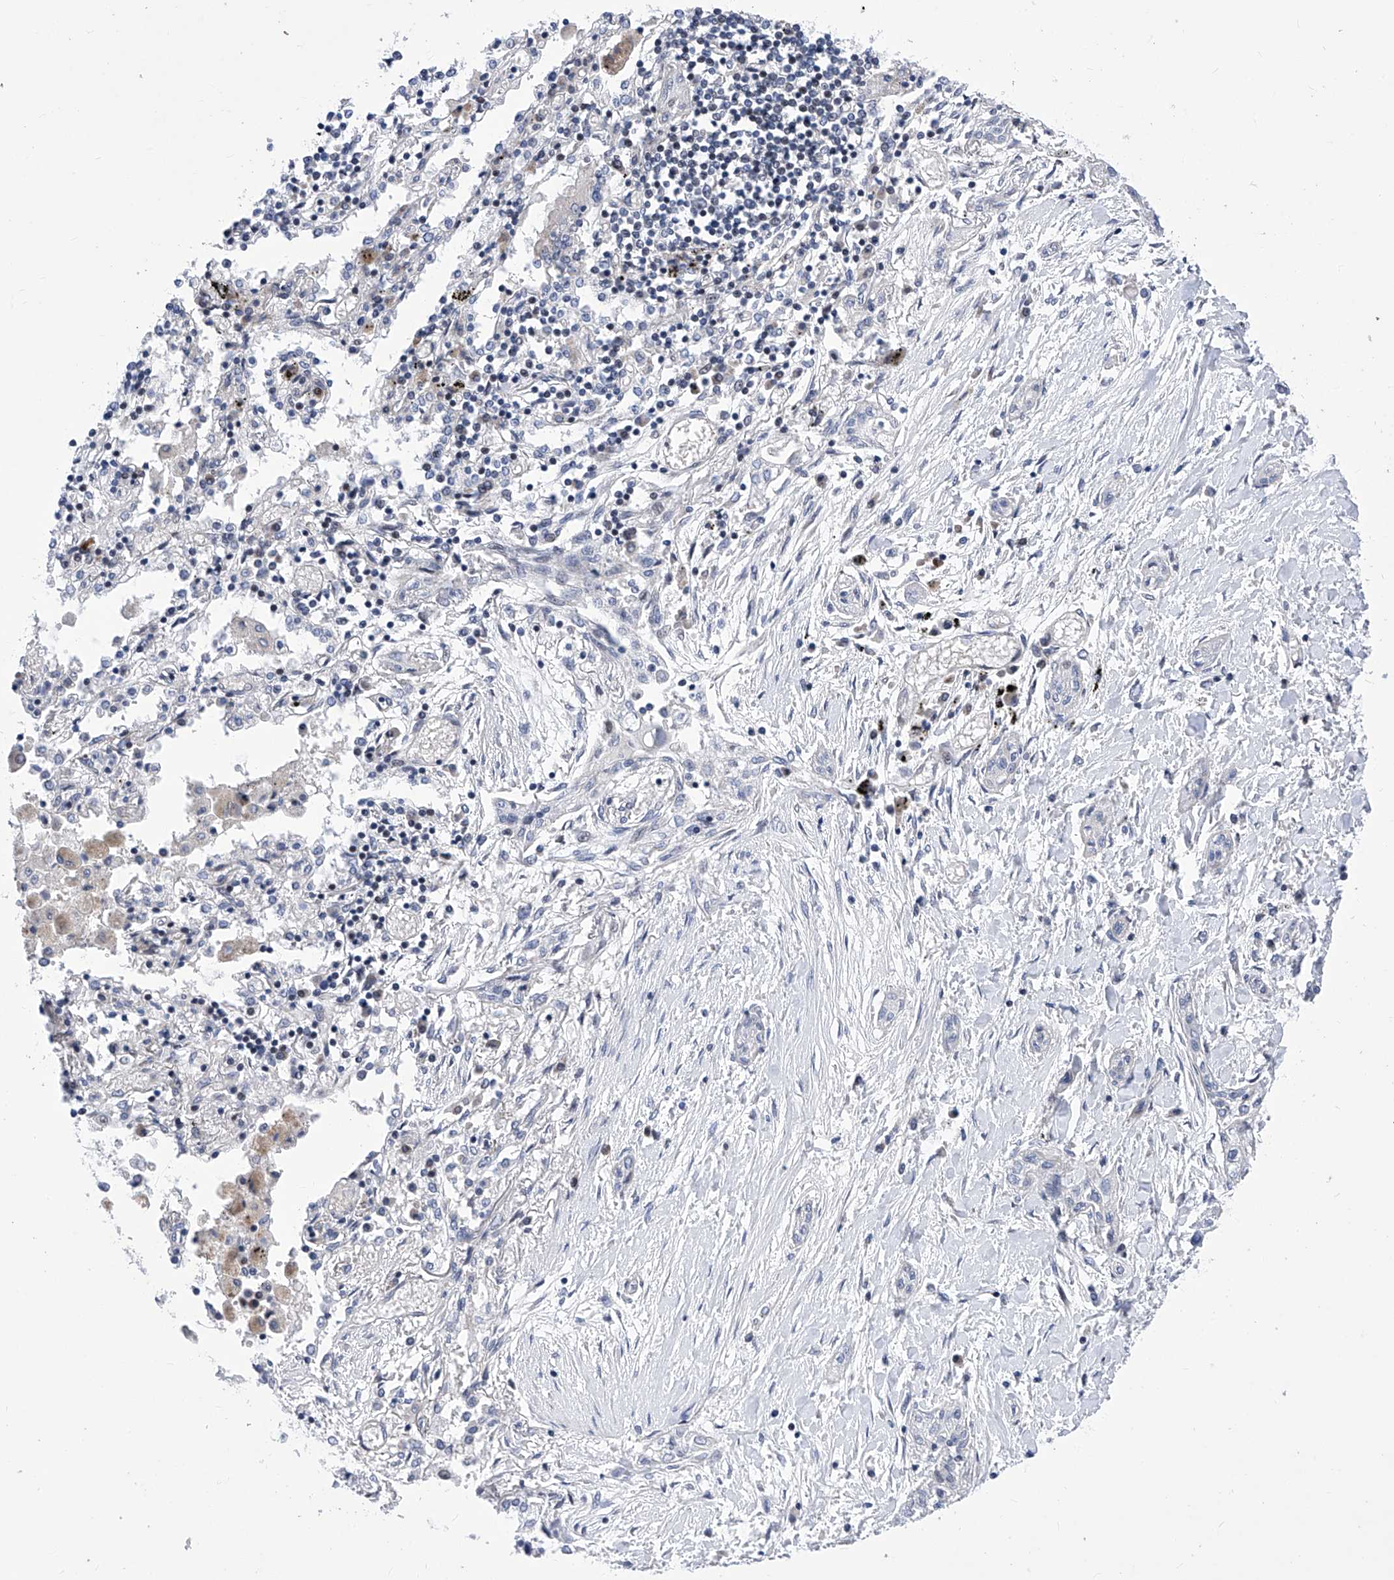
{"staining": {"intensity": "negative", "quantity": "none", "location": "none"}, "tissue": "lung cancer", "cell_type": "Tumor cells", "image_type": "cancer", "snomed": [{"axis": "morphology", "description": "Squamous cell carcinoma, NOS"}, {"axis": "topography", "description": "Lung"}], "caption": "The IHC photomicrograph has no significant expression in tumor cells of squamous cell carcinoma (lung) tissue.", "gene": "NUFIP1", "patient": {"sex": "female", "age": 47}}